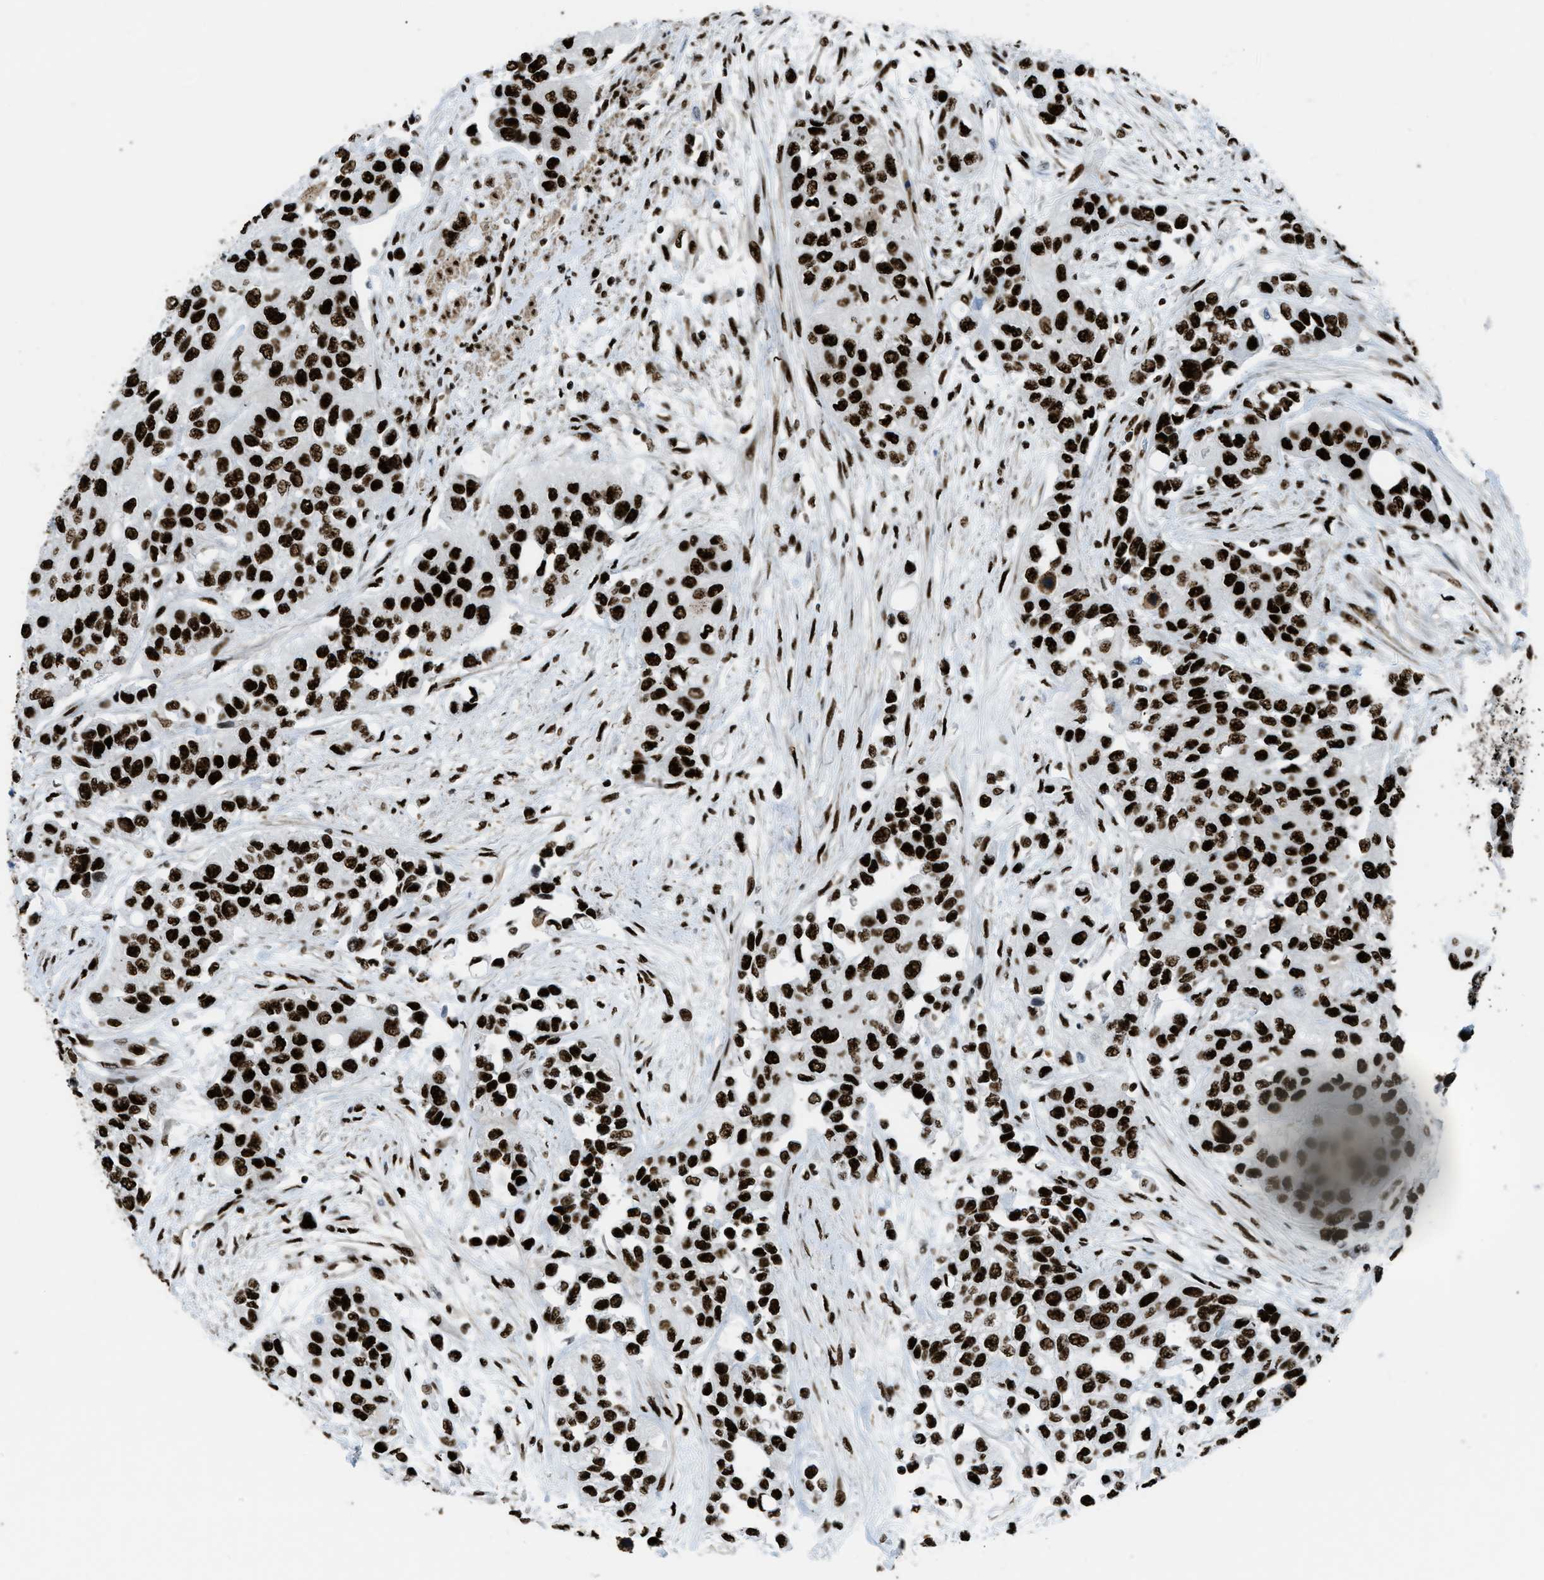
{"staining": {"intensity": "strong", "quantity": ">75%", "location": "nuclear"}, "tissue": "urothelial cancer", "cell_type": "Tumor cells", "image_type": "cancer", "snomed": [{"axis": "morphology", "description": "Urothelial carcinoma, High grade"}, {"axis": "topography", "description": "Urinary bladder"}], "caption": "Immunohistochemical staining of human high-grade urothelial carcinoma exhibits high levels of strong nuclear positivity in approximately >75% of tumor cells. (brown staining indicates protein expression, while blue staining denotes nuclei).", "gene": "ZNF207", "patient": {"sex": "female", "age": 56}}